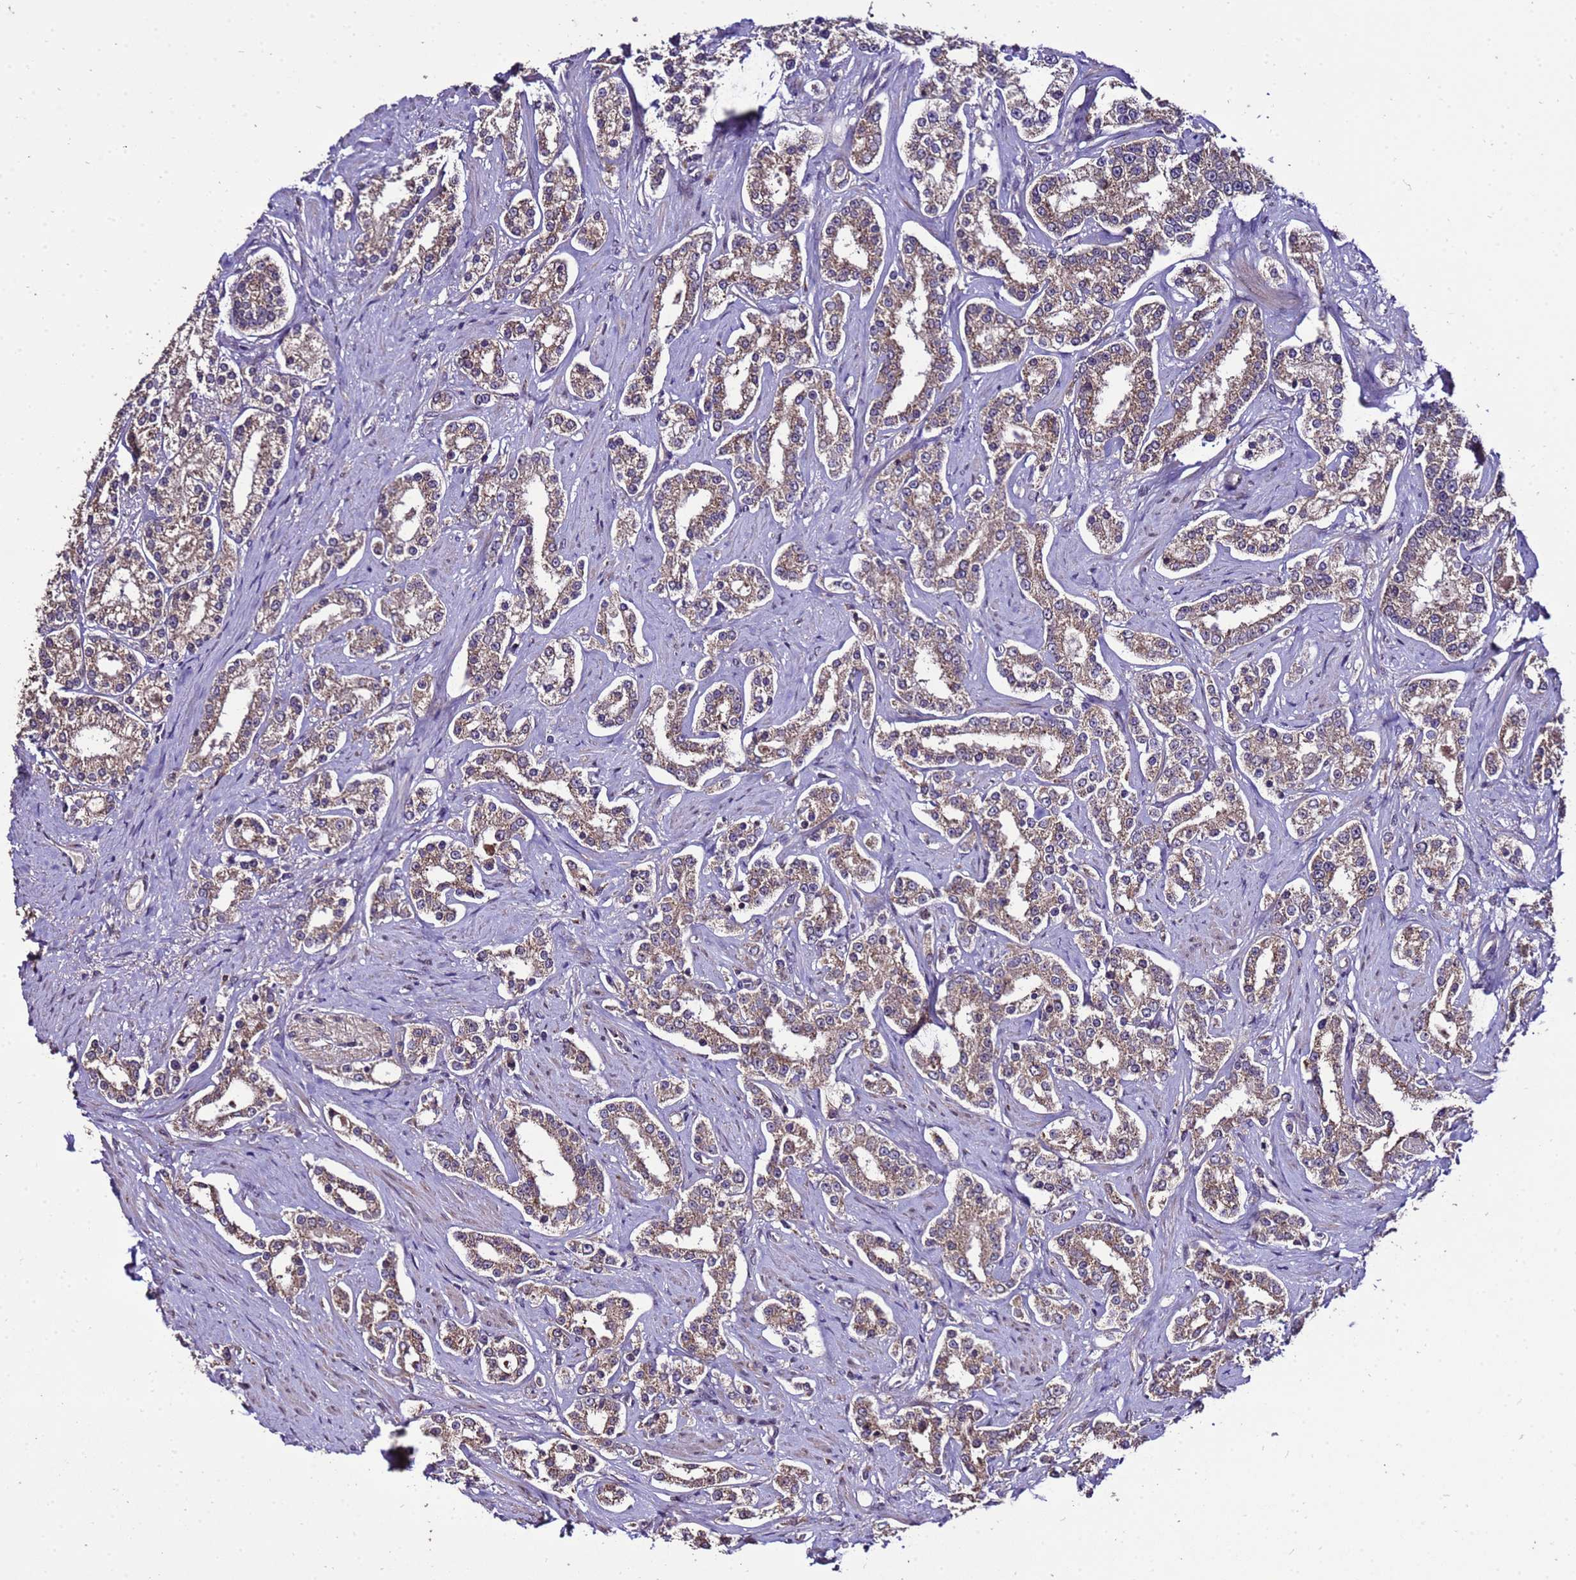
{"staining": {"intensity": "moderate", "quantity": ">75%", "location": "cytoplasmic/membranous"}, "tissue": "prostate cancer", "cell_type": "Tumor cells", "image_type": "cancer", "snomed": [{"axis": "morphology", "description": "Normal tissue, NOS"}, {"axis": "morphology", "description": "Adenocarcinoma, High grade"}, {"axis": "topography", "description": "Prostate"}], "caption": "Immunohistochemistry (IHC) micrograph of adenocarcinoma (high-grade) (prostate) stained for a protein (brown), which demonstrates medium levels of moderate cytoplasmic/membranous staining in approximately >75% of tumor cells.", "gene": "ZNF329", "patient": {"sex": "male", "age": 83}}